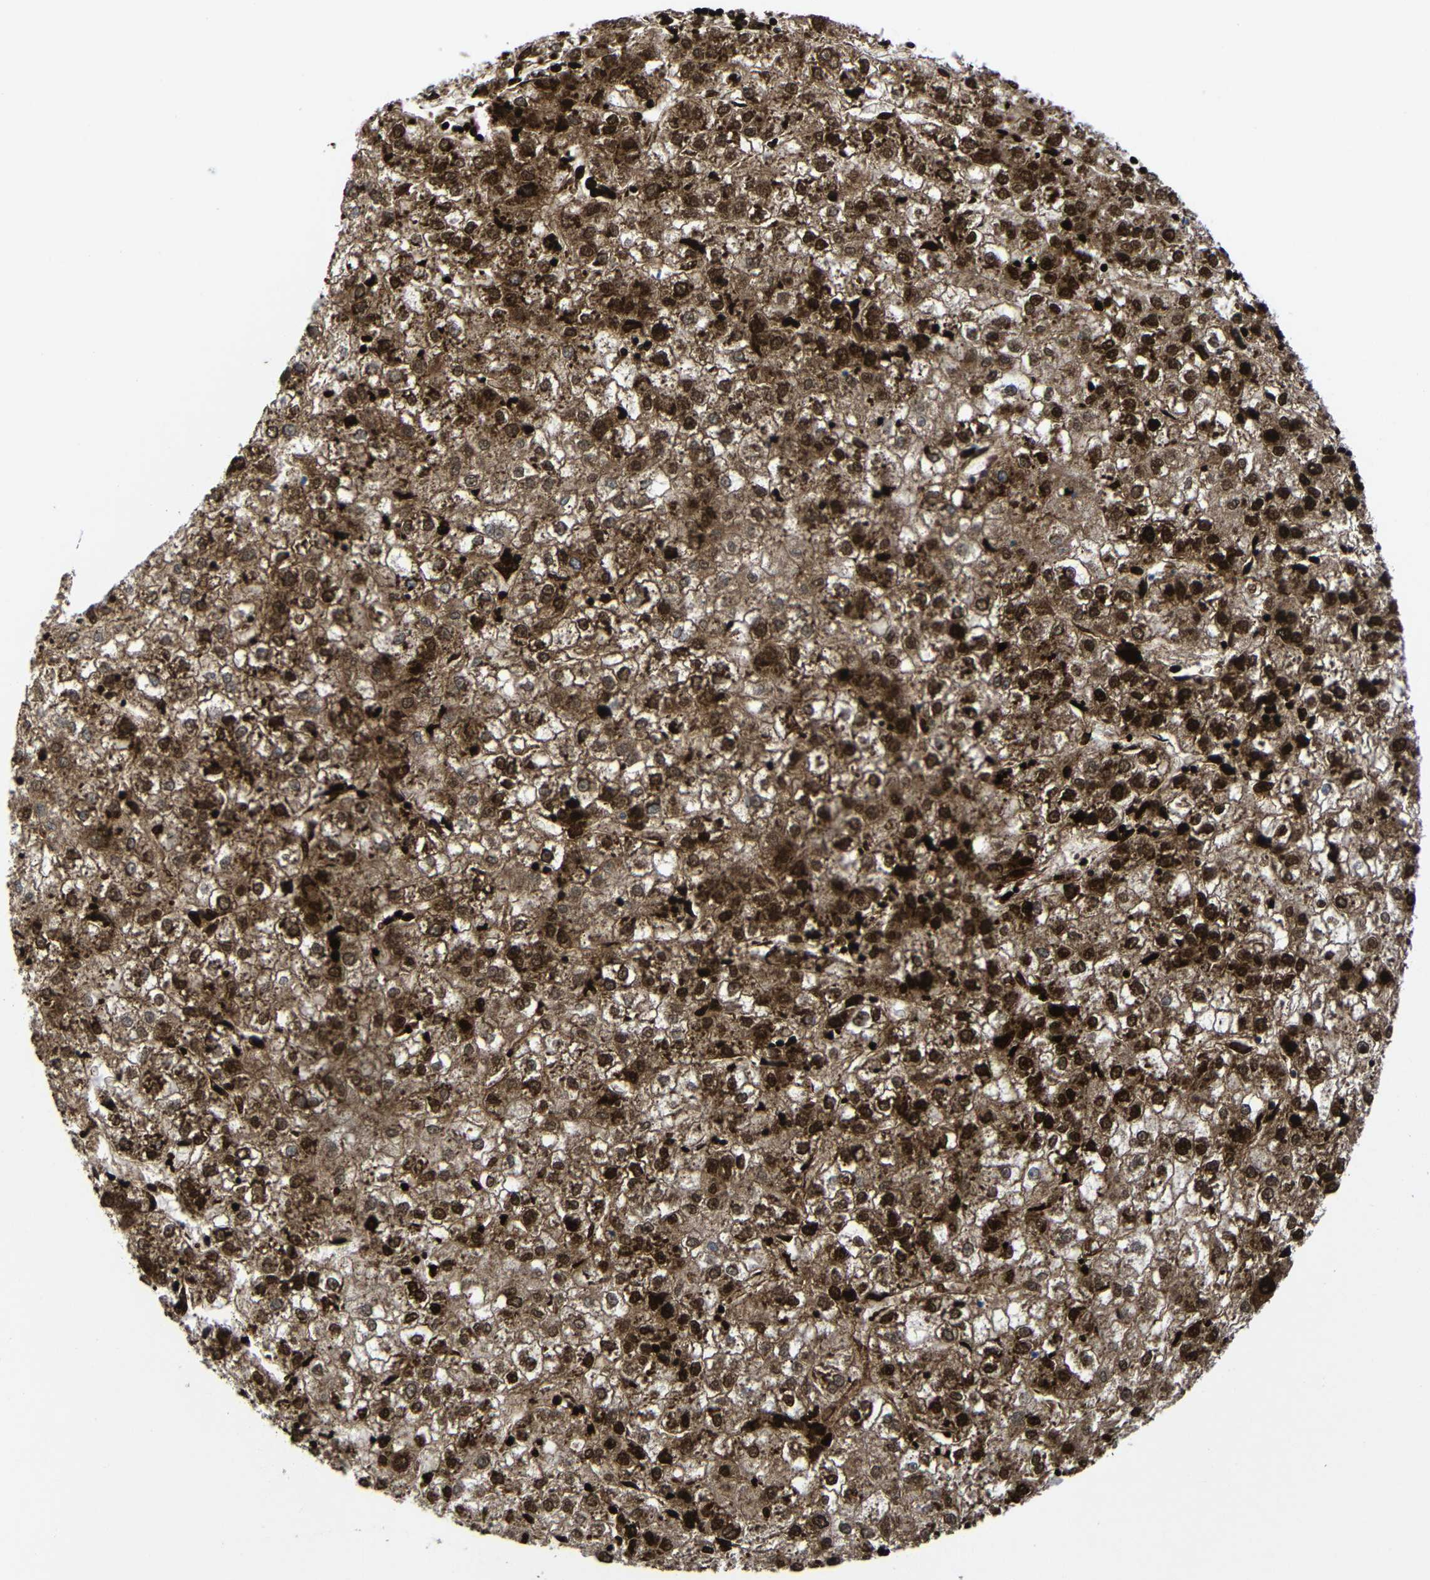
{"staining": {"intensity": "strong", "quantity": ">75%", "location": "cytoplasmic/membranous,nuclear"}, "tissue": "liver cancer", "cell_type": "Tumor cells", "image_type": "cancer", "snomed": [{"axis": "morphology", "description": "Carcinoma, Hepatocellular, NOS"}, {"axis": "topography", "description": "Liver"}], "caption": "A photomicrograph of human liver cancer (hepatocellular carcinoma) stained for a protein shows strong cytoplasmic/membranous and nuclear brown staining in tumor cells.", "gene": "CMTM1", "patient": {"sex": "male", "age": 72}}